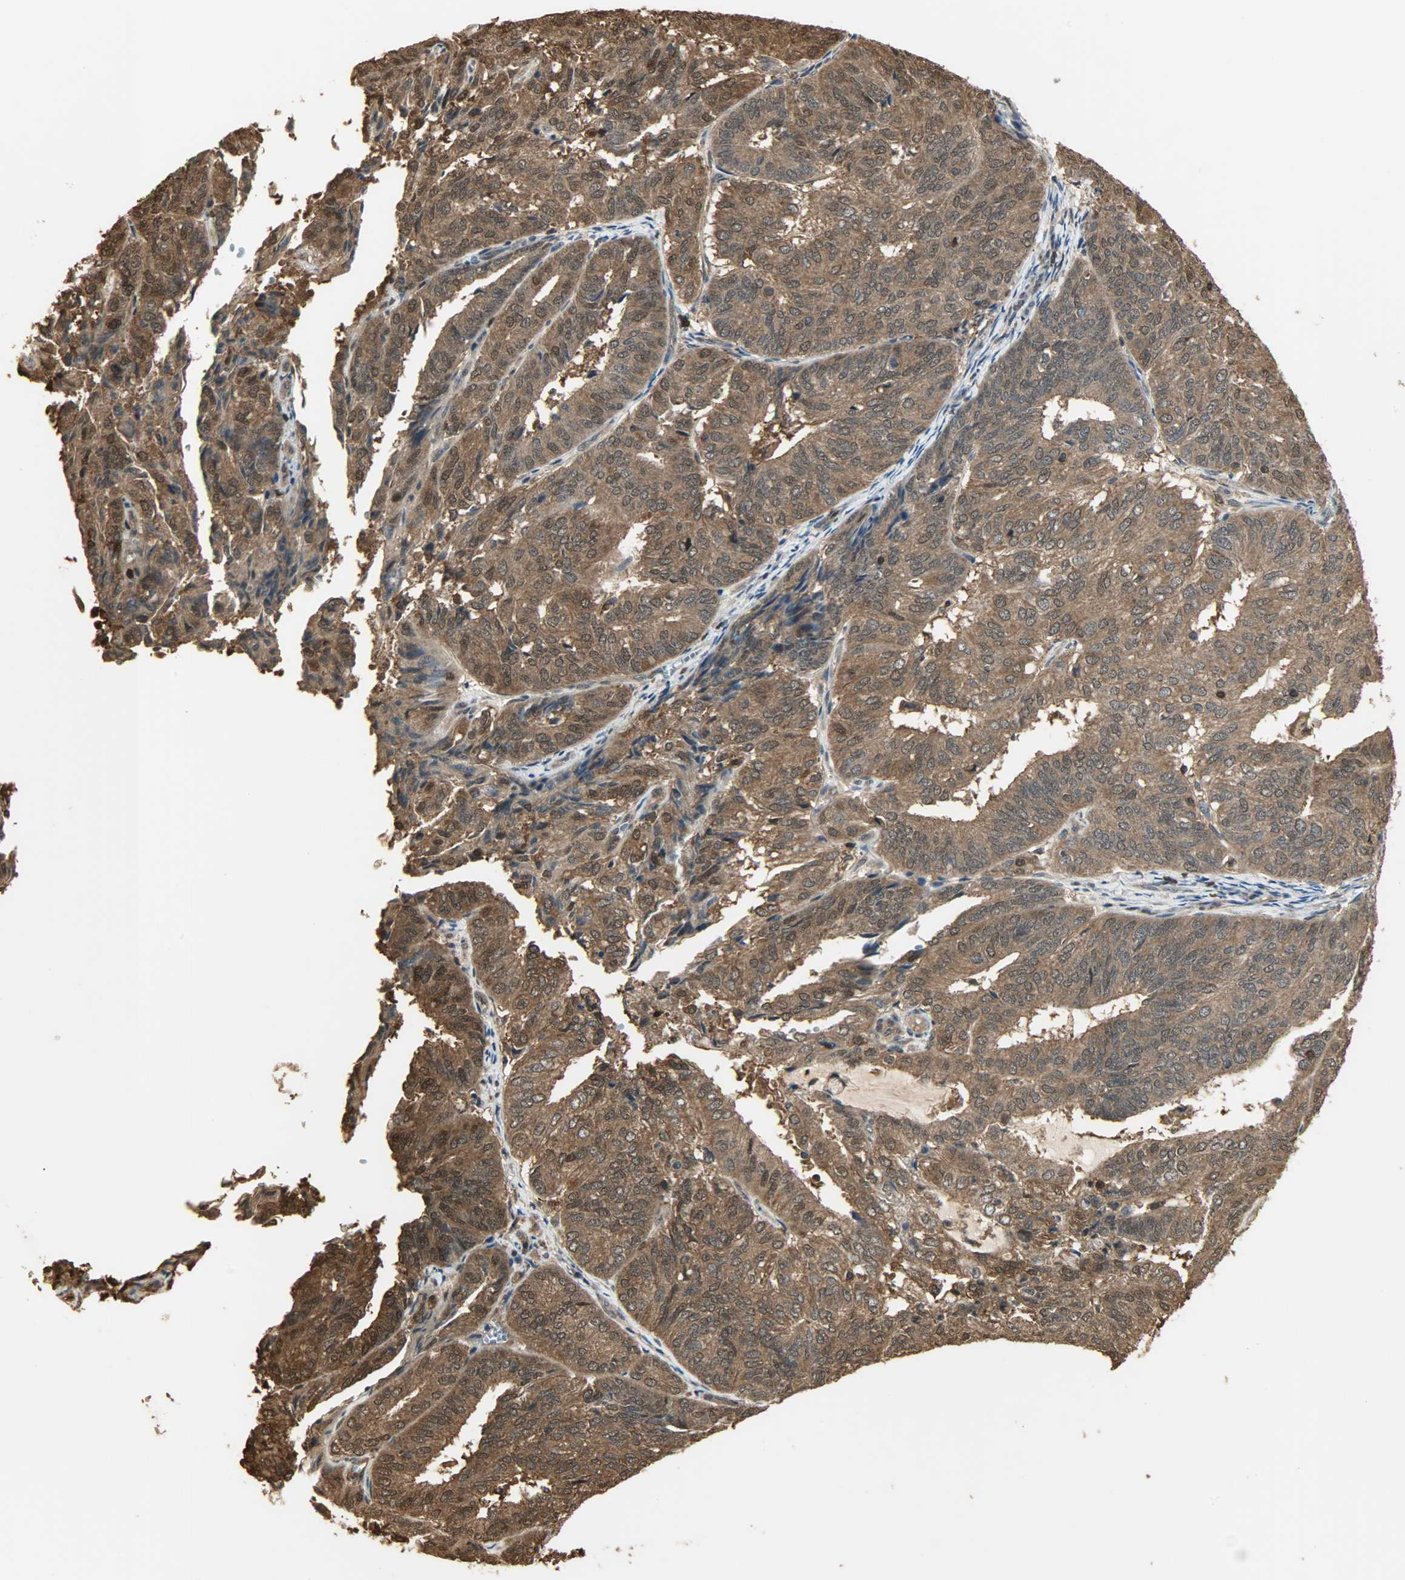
{"staining": {"intensity": "strong", "quantity": ">75%", "location": "cytoplasmic/membranous,nuclear"}, "tissue": "endometrial cancer", "cell_type": "Tumor cells", "image_type": "cancer", "snomed": [{"axis": "morphology", "description": "Adenocarcinoma, NOS"}, {"axis": "topography", "description": "Uterus"}], "caption": "Endometrial adenocarcinoma stained with a protein marker reveals strong staining in tumor cells.", "gene": "YWHAZ", "patient": {"sex": "female", "age": 60}}